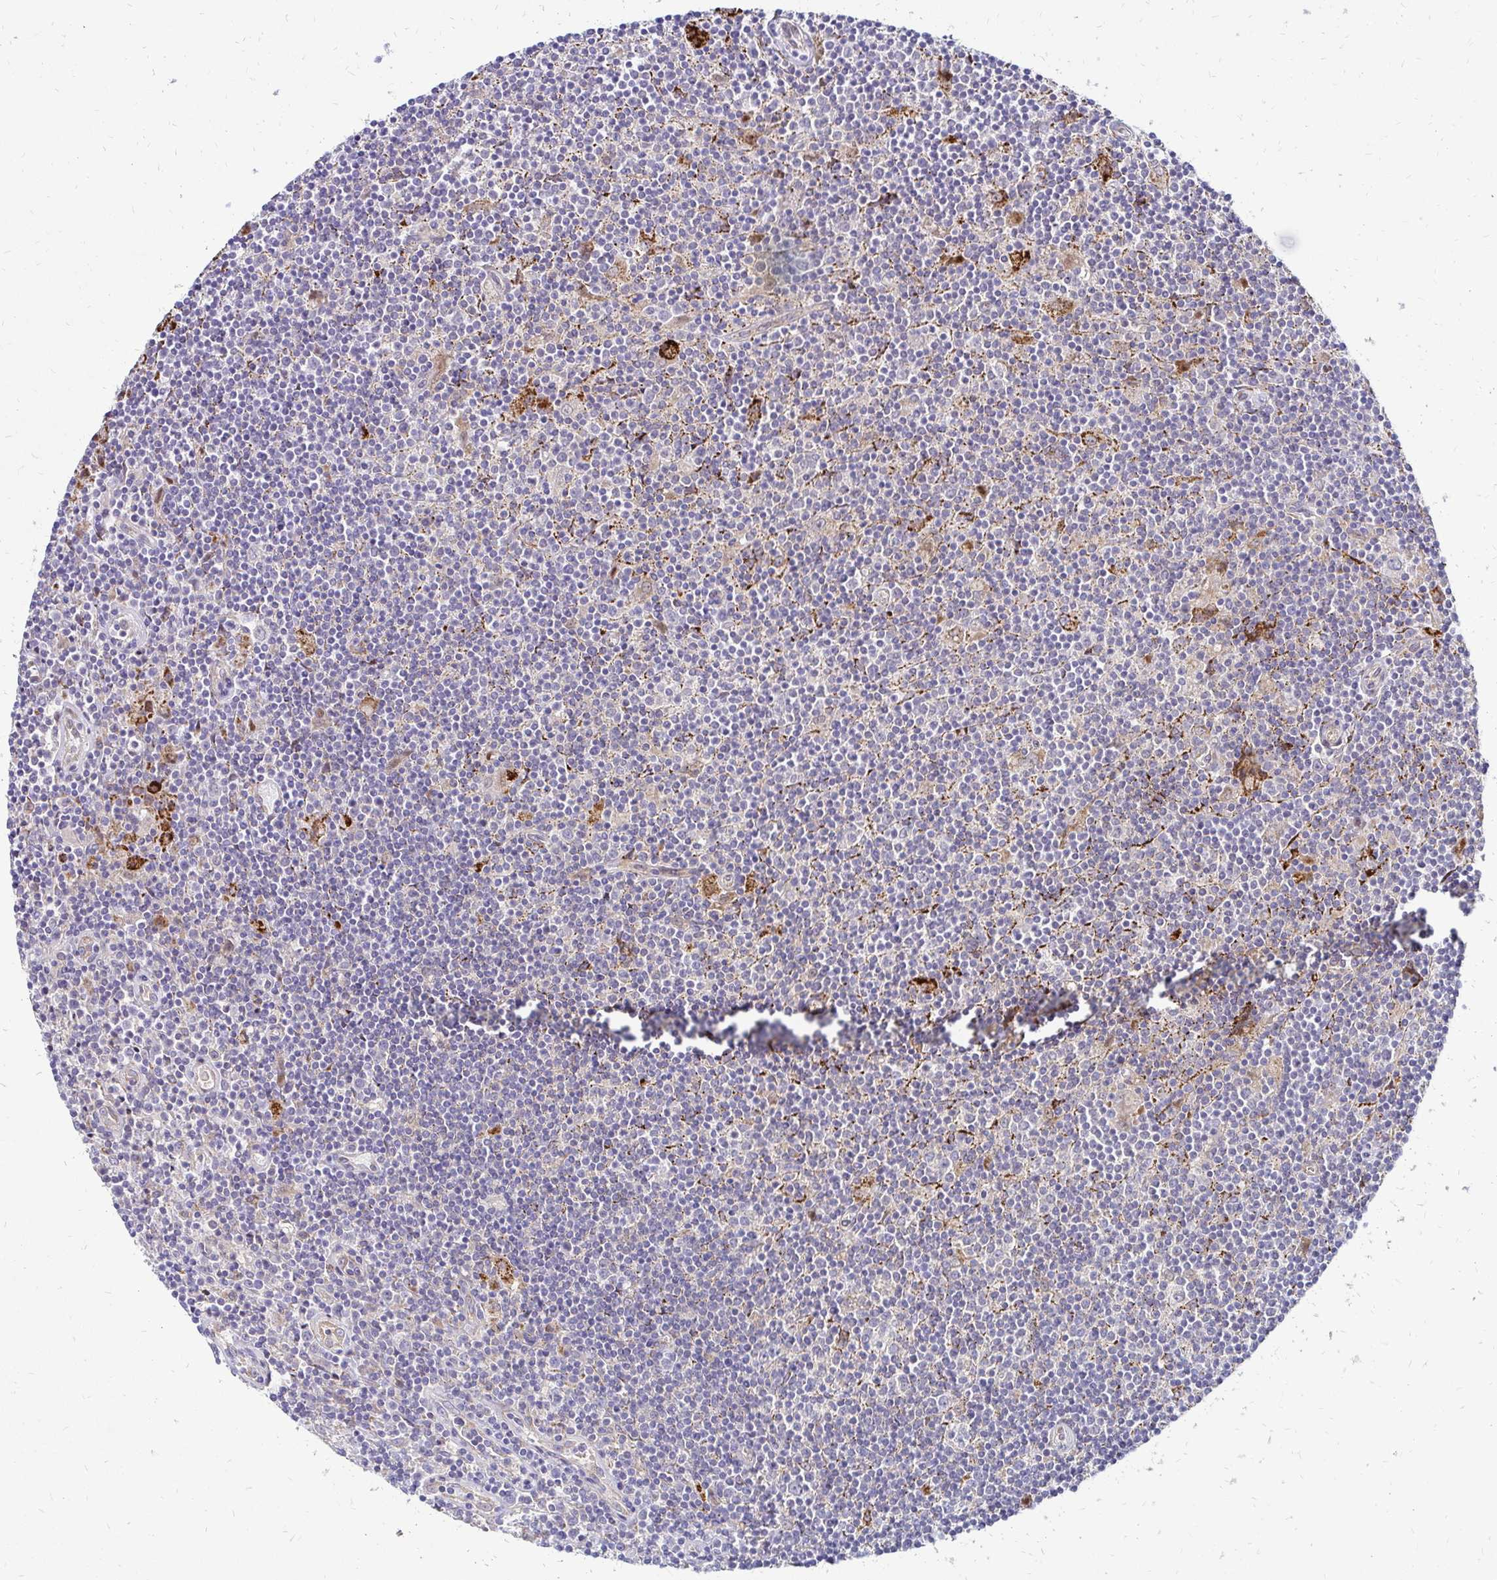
{"staining": {"intensity": "negative", "quantity": "none", "location": "none"}, "tissue": "lymphoma", "cell_type": "Tumor cells", "image_type": "cancer", "snomed": [{"axis": "morphology", "description": "Hodgkin's disease, NOS"}, {"axis": "topography", "description": "Lymph node"}], "caption": "A micrograph of Hodgkin's disease stained for a protein shows no brown staining in tumor cells.", "gene": "IDUA", "patient": {"sex": "male", "age": 40}}